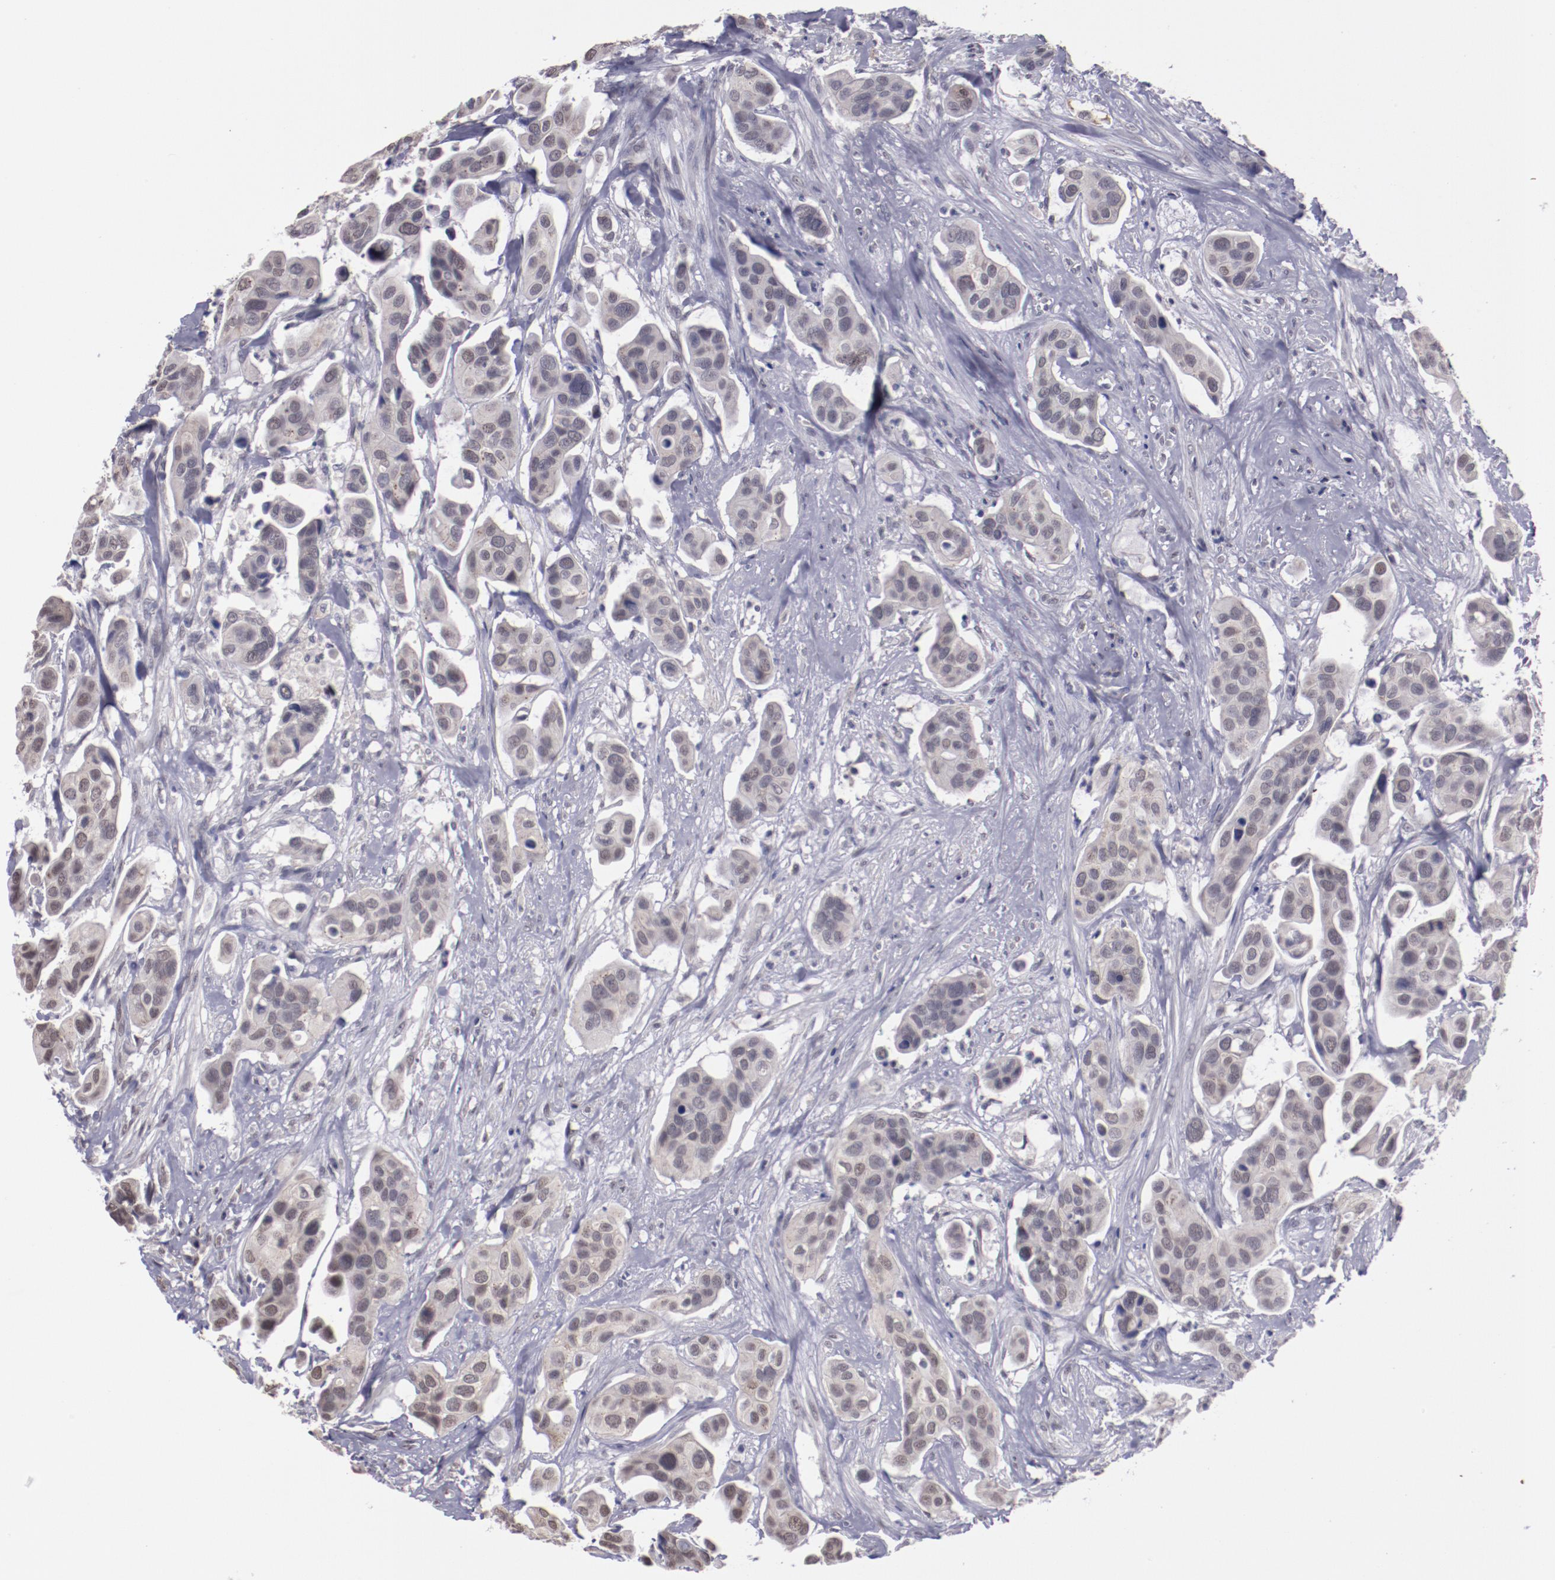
{"staining": {"intensity": "weak", "quantity": ">75%", "location": "cytoplasmic/membranous,nuclear"}, "tissue": "urothelial cancer", "cell_type": "Tumor cells", "image_type": "cancer", "snomed": [{"axis": "morphology", "description": "Adenocarcinoma, NOS"}, {"axis": "topography", "description": "Urinary bladder"}], "caption": "Human urothelial cancer stained with a protein marker shows weak staining in tumor cells.", "gene": "NRXN3", "patient": {"sex": "male", "age": 61}}